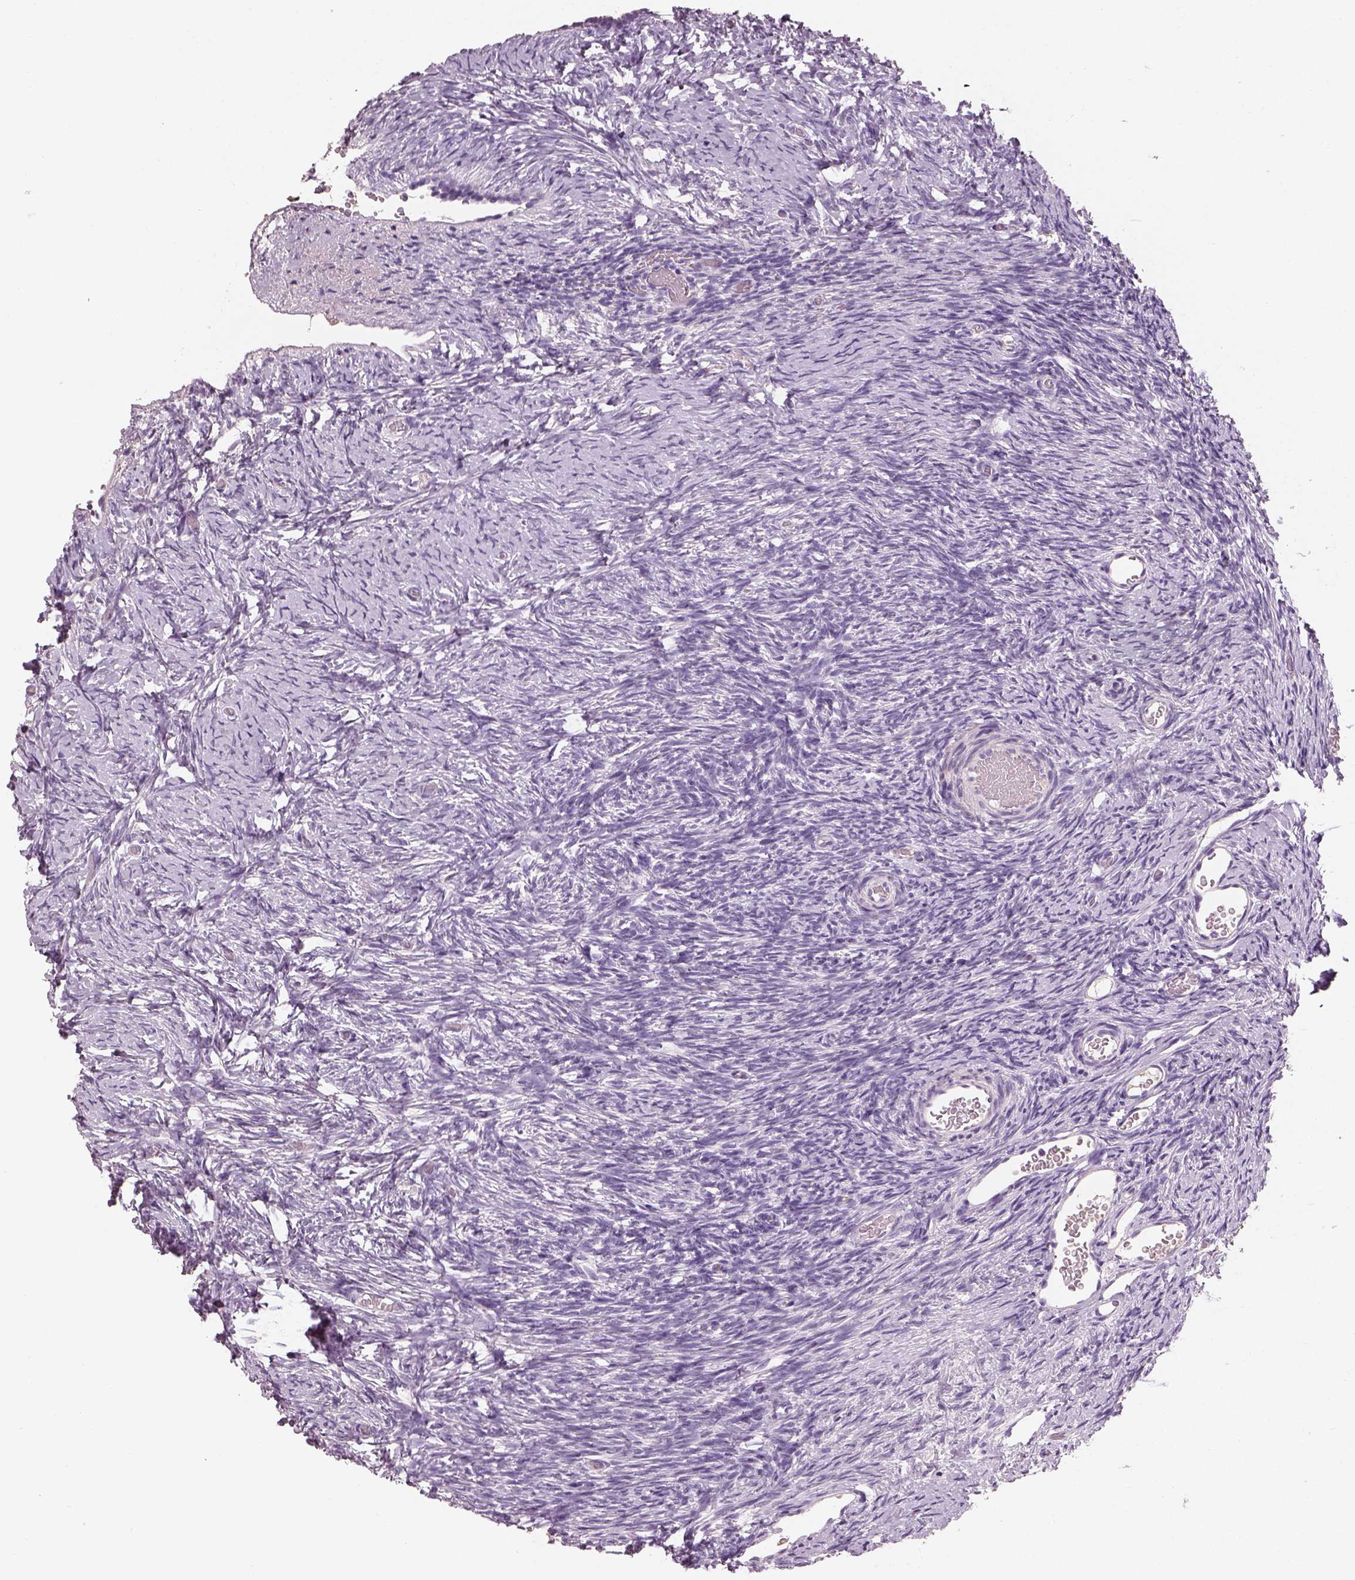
{"staining": {"intensity": "negative", "quantity": "none", "location": "none"}, "tissue": "ovary", "cell_type": "Follicle cells", "image_type": "normal", "snomed": [{"axis": "morphology", "description": "Normal tissue, NOS"}, {"axis": "topography", "description": "Ovary"}], "caption": "Follicle cells are negative for protein expression in benign human ovary.", "gene": "OTUD6A", "patient": {"sex": "female", "age": 39}}